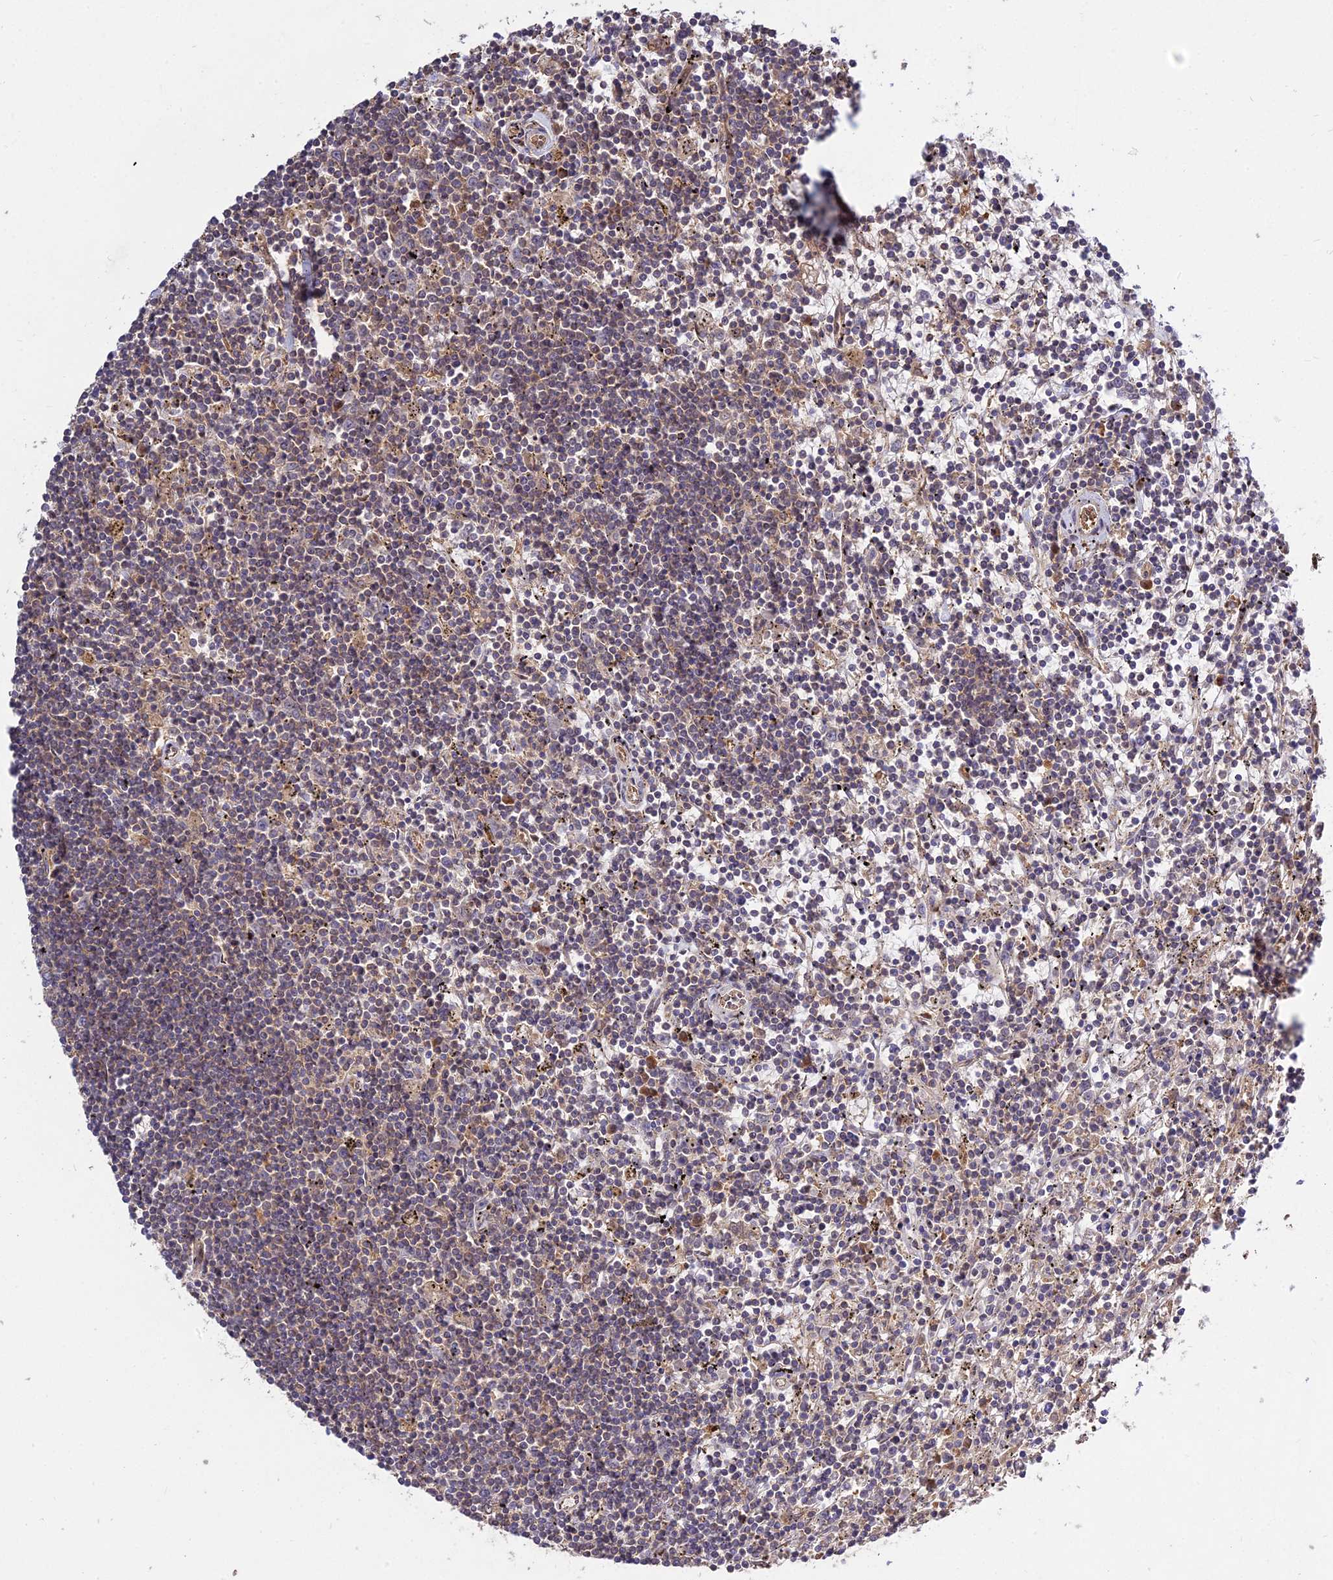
{"staining": {"intensity": "weak", "quantity": "25%-75%", "location": "cytoplasmic/membranous"}, "tissue": "lymphoma", "cell_type": "Tumor cells", "image_type": "cancer", "snomed": [{"axis": "morphology", "description": "Malignant lymphoma, non-Hodgkin's type, Low grade"}, {"axis": "topography", "description": "Spleen"}], "caption": "The image demonstrates immunohistochemical staining of lymphoma. There is weak cytoplasmic/membranous staining is present in about 25%-75% of tumor cells. Ihc stains the protein of interest in brown and the nuclei are stained blue.", "gene": "GRTP1", "patient": {"sex": "male", "age": 76}}